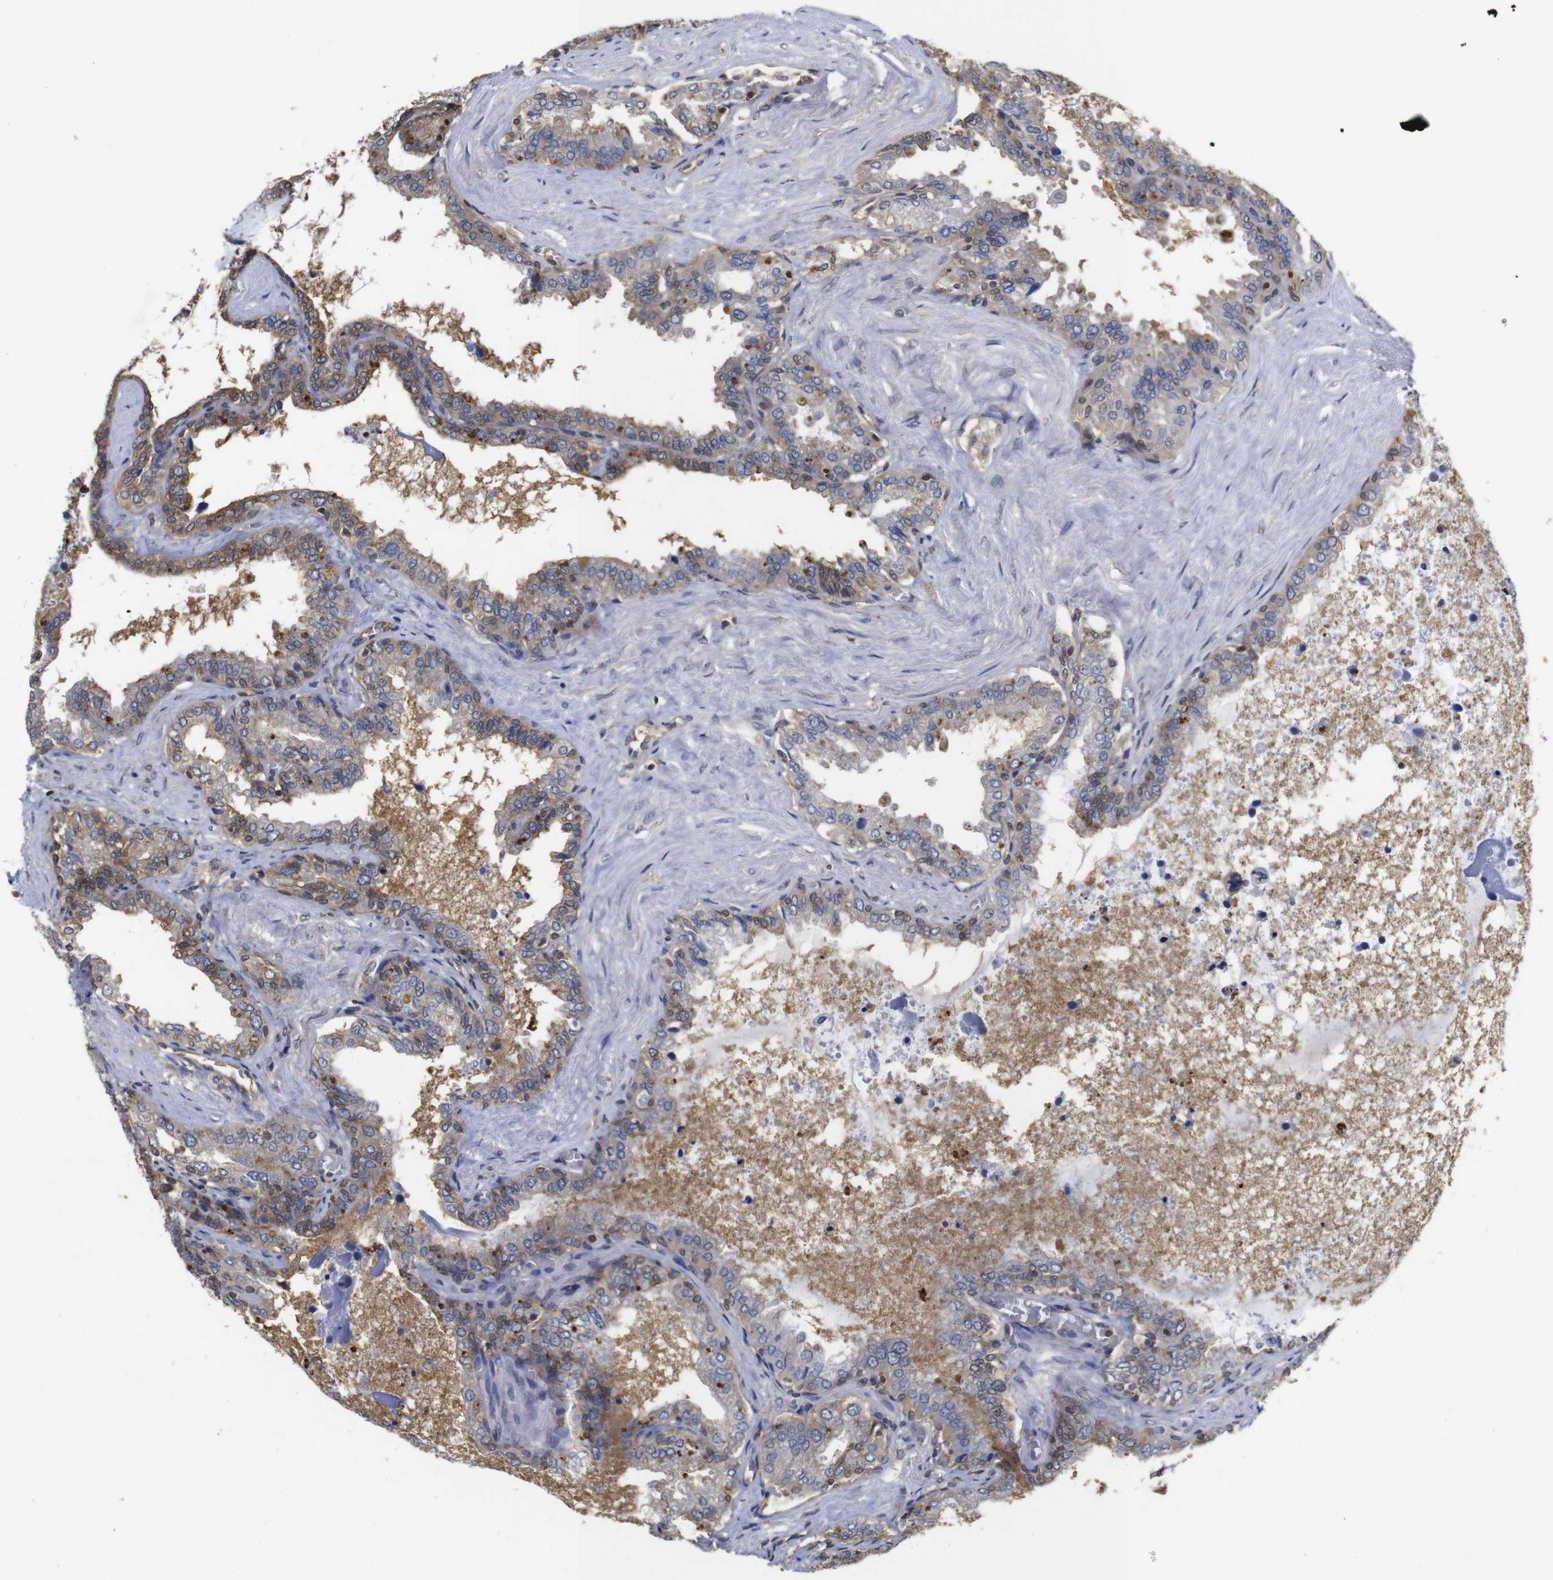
{"staining": {"intensity": "moderate", "quantity": "25%-75%", "location": "cytoplasmic/membranous,nuclear"}, "tissue": "seminal vesicle", "cell_type": "Glandular cells", "image_type": "normal", "snomed": [{"axis": "morphology", "description": "Normal tissue, NOS"}, {"axis": "topography", "description": "Seminal veicle"}], "caption": "Brown immunohistochemical staining in unremarkable seminal vesicle displays moderate cytoplasmic/membranous,nuclear expression in about 25%-75% of glandular cells. Using DAB (brown) and hematoxylin (blue) stains, captured at high magnification using brightfield microscopy.", "gene": "SUMO3", "patient": {"sex": "male", "age": 46}}